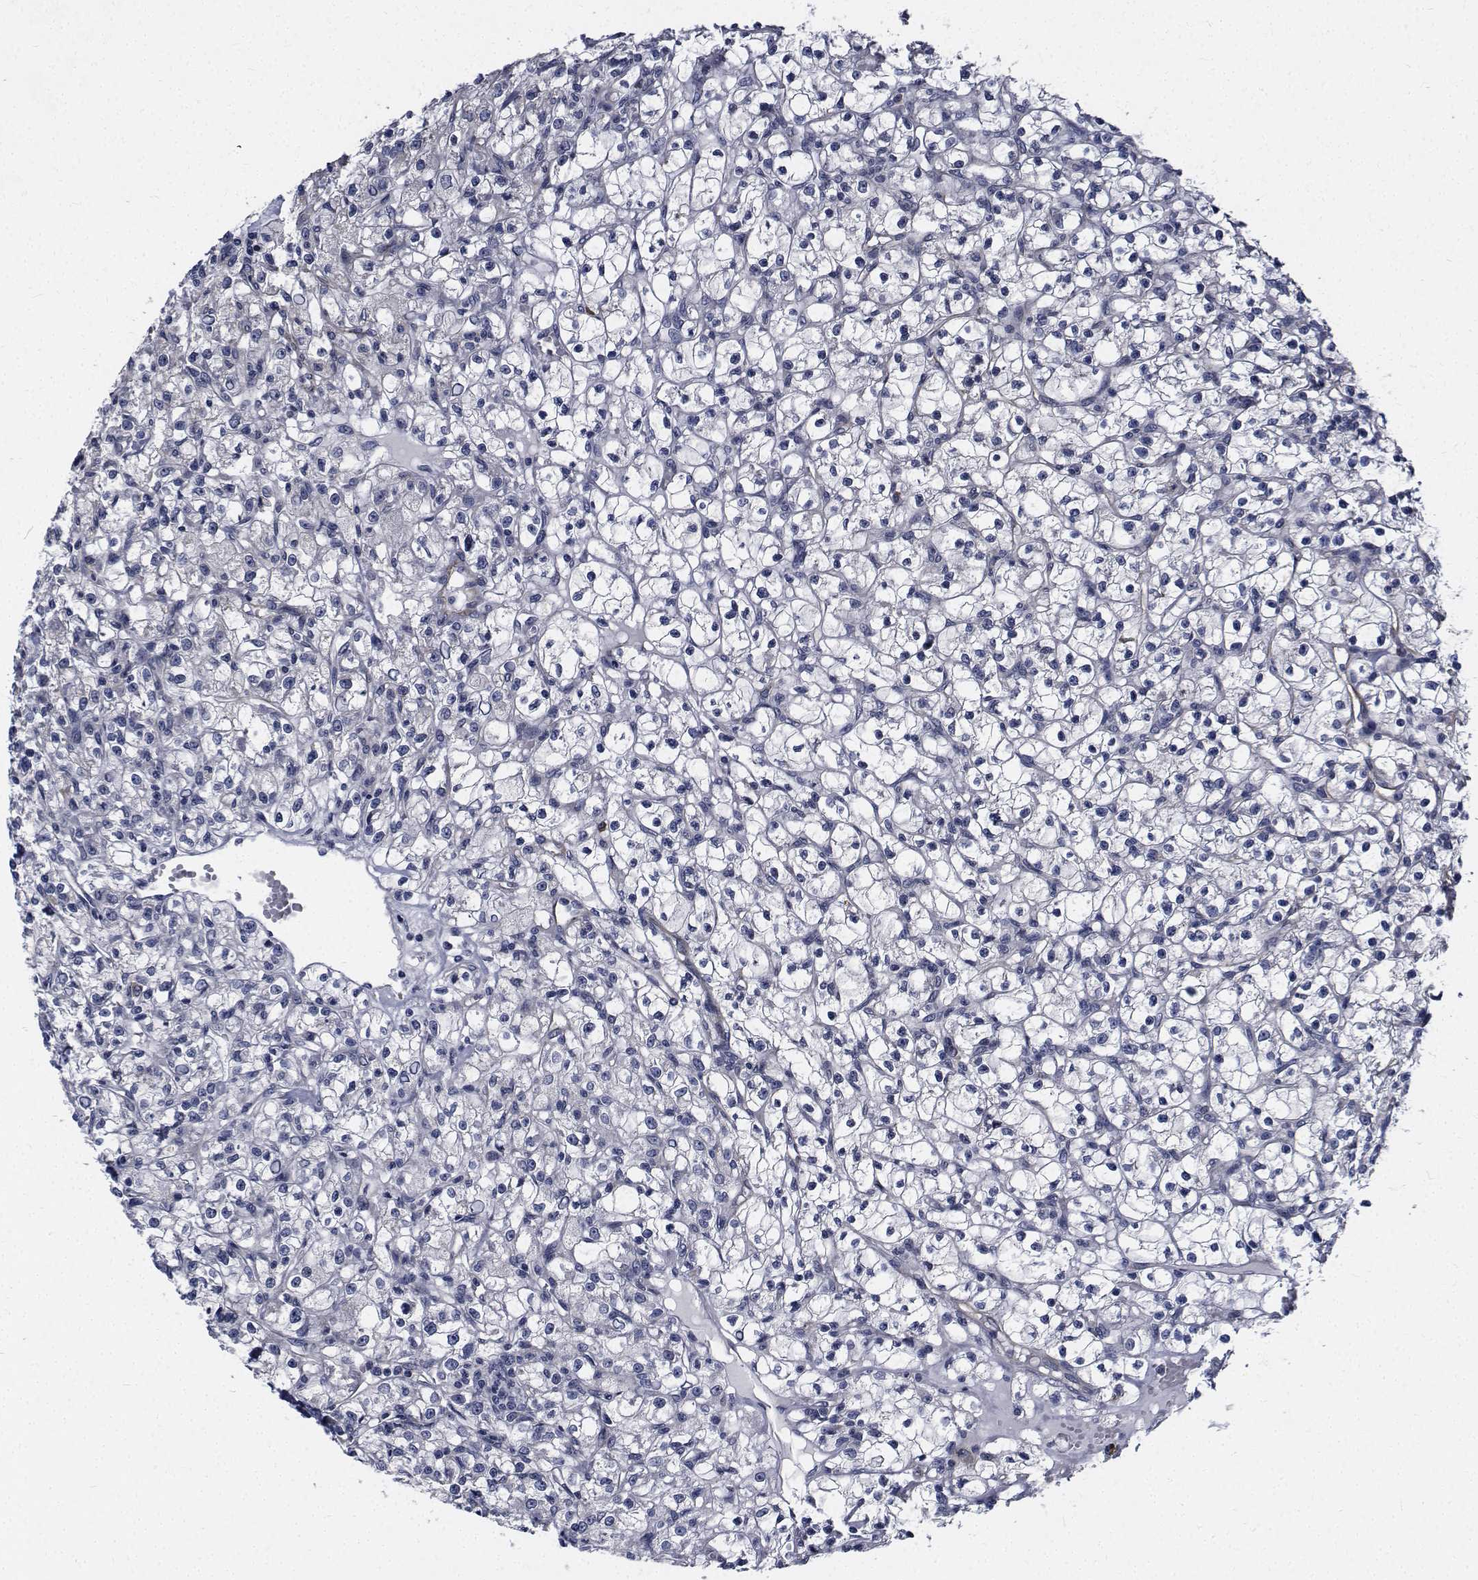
{"staining": {"intensity": "negative", "quantity": "none", "location": "none"}, "tissue": "renal cancer", "cell_type": "Tumor cells", "image_type": "cancer", "snomed": [{"axis": "morphology", "description": "Adenocarcinoma, NOS"}, {"axis": "topography", "description": "Kidney"}], "caption": "A high-resolution photomicrograph shows IHC staining of adenocarcinoma (renal), which reveals no significant positivity in tumor cells.", "gene": "TTBK1", "patient": {"sex": "female", "age": 59}}